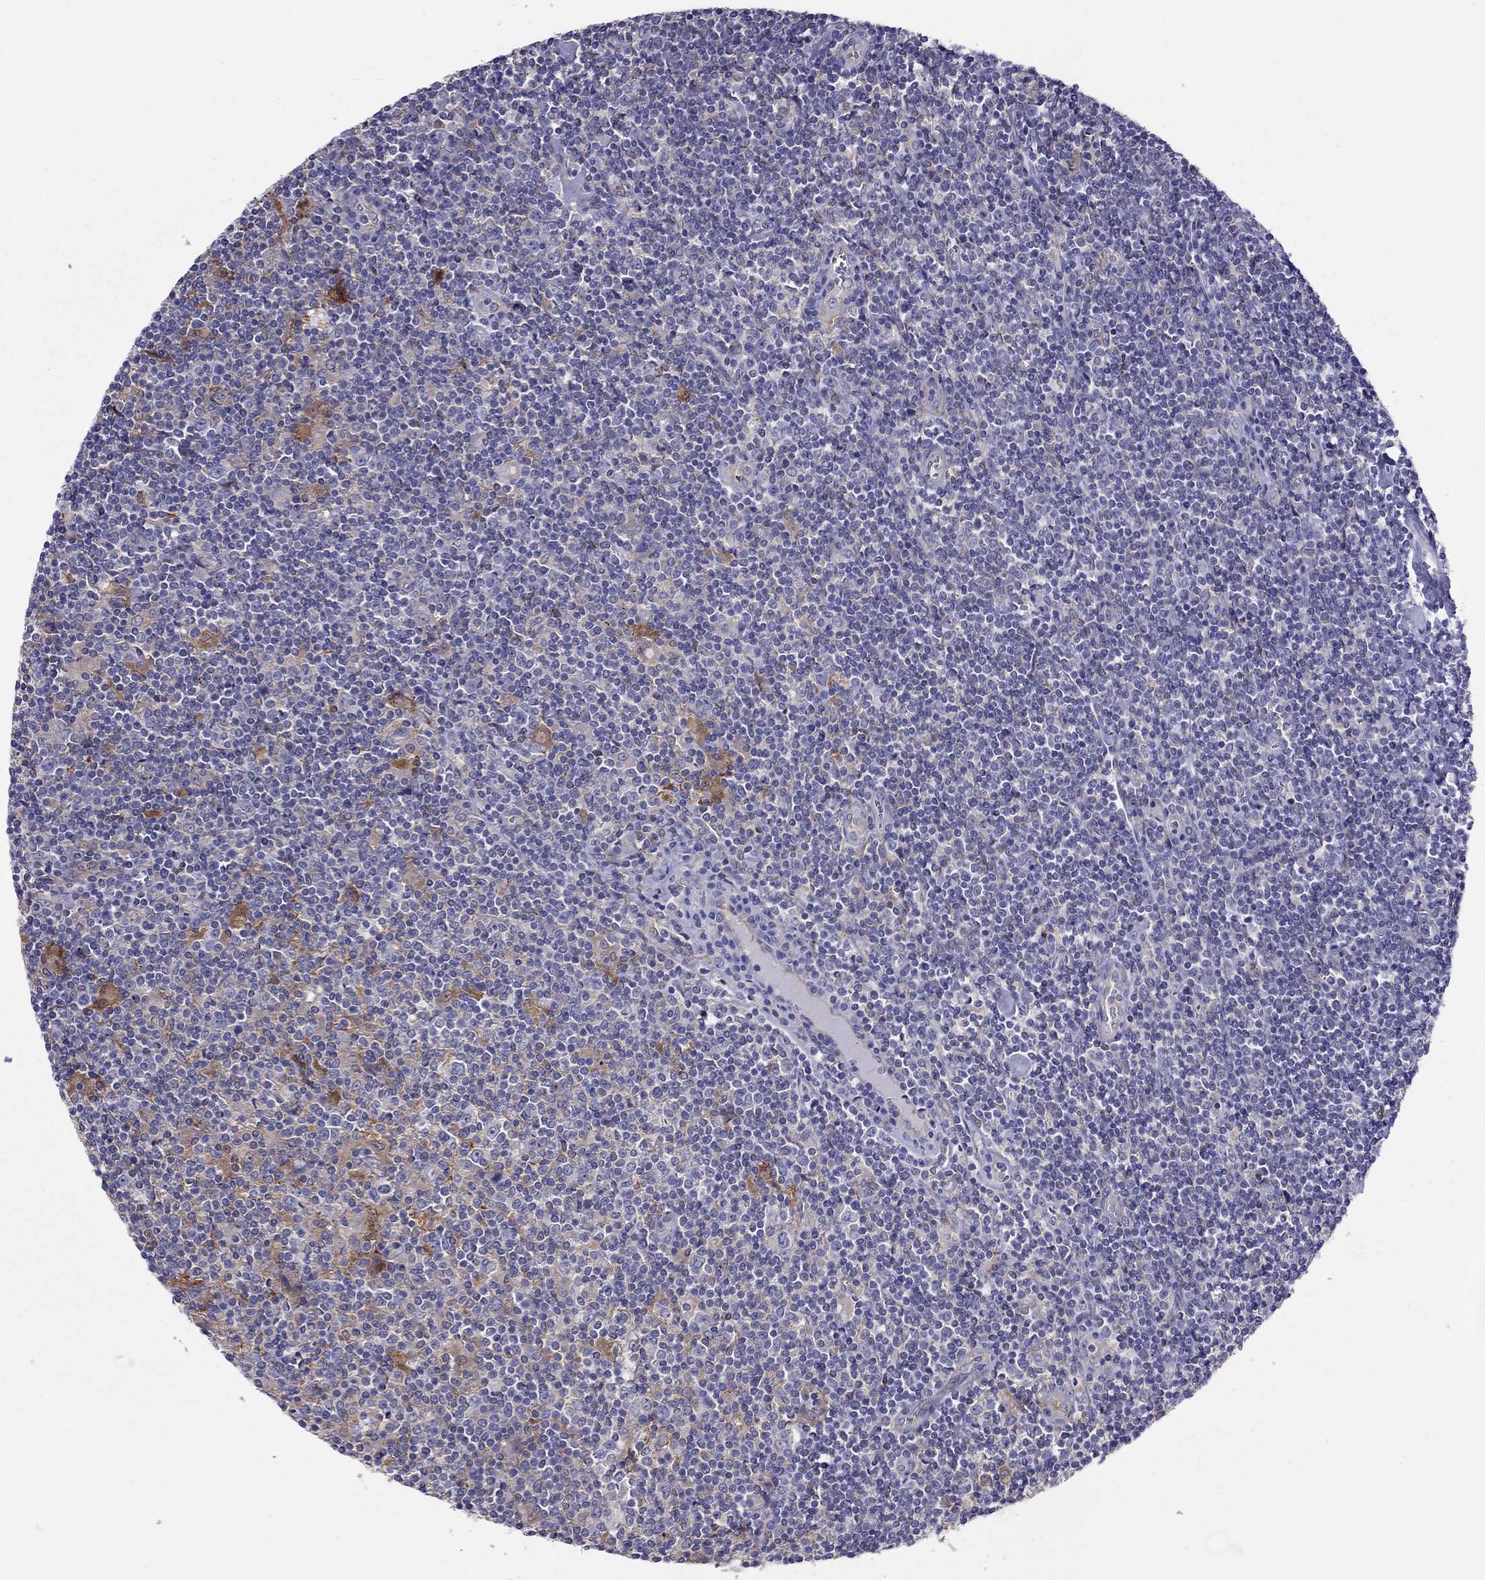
{"staining": {"intensity": "negative", "quantity": "none", "location": "none"}, "tissue": "lymphoma", "cell_type": "Tumor cells", "image_type": "cancer", "snomed": [{"axis": "morphology", "description": "Hodgkin's disease, NOS"}, {"axis": "topography", "description": "Lymph node"}], "caption": "The histopathology image exhibits no staining of tumor cells in lymphoma.", "gene": "ALOX15B", "patient": {"sex": "male", "age": 40}}